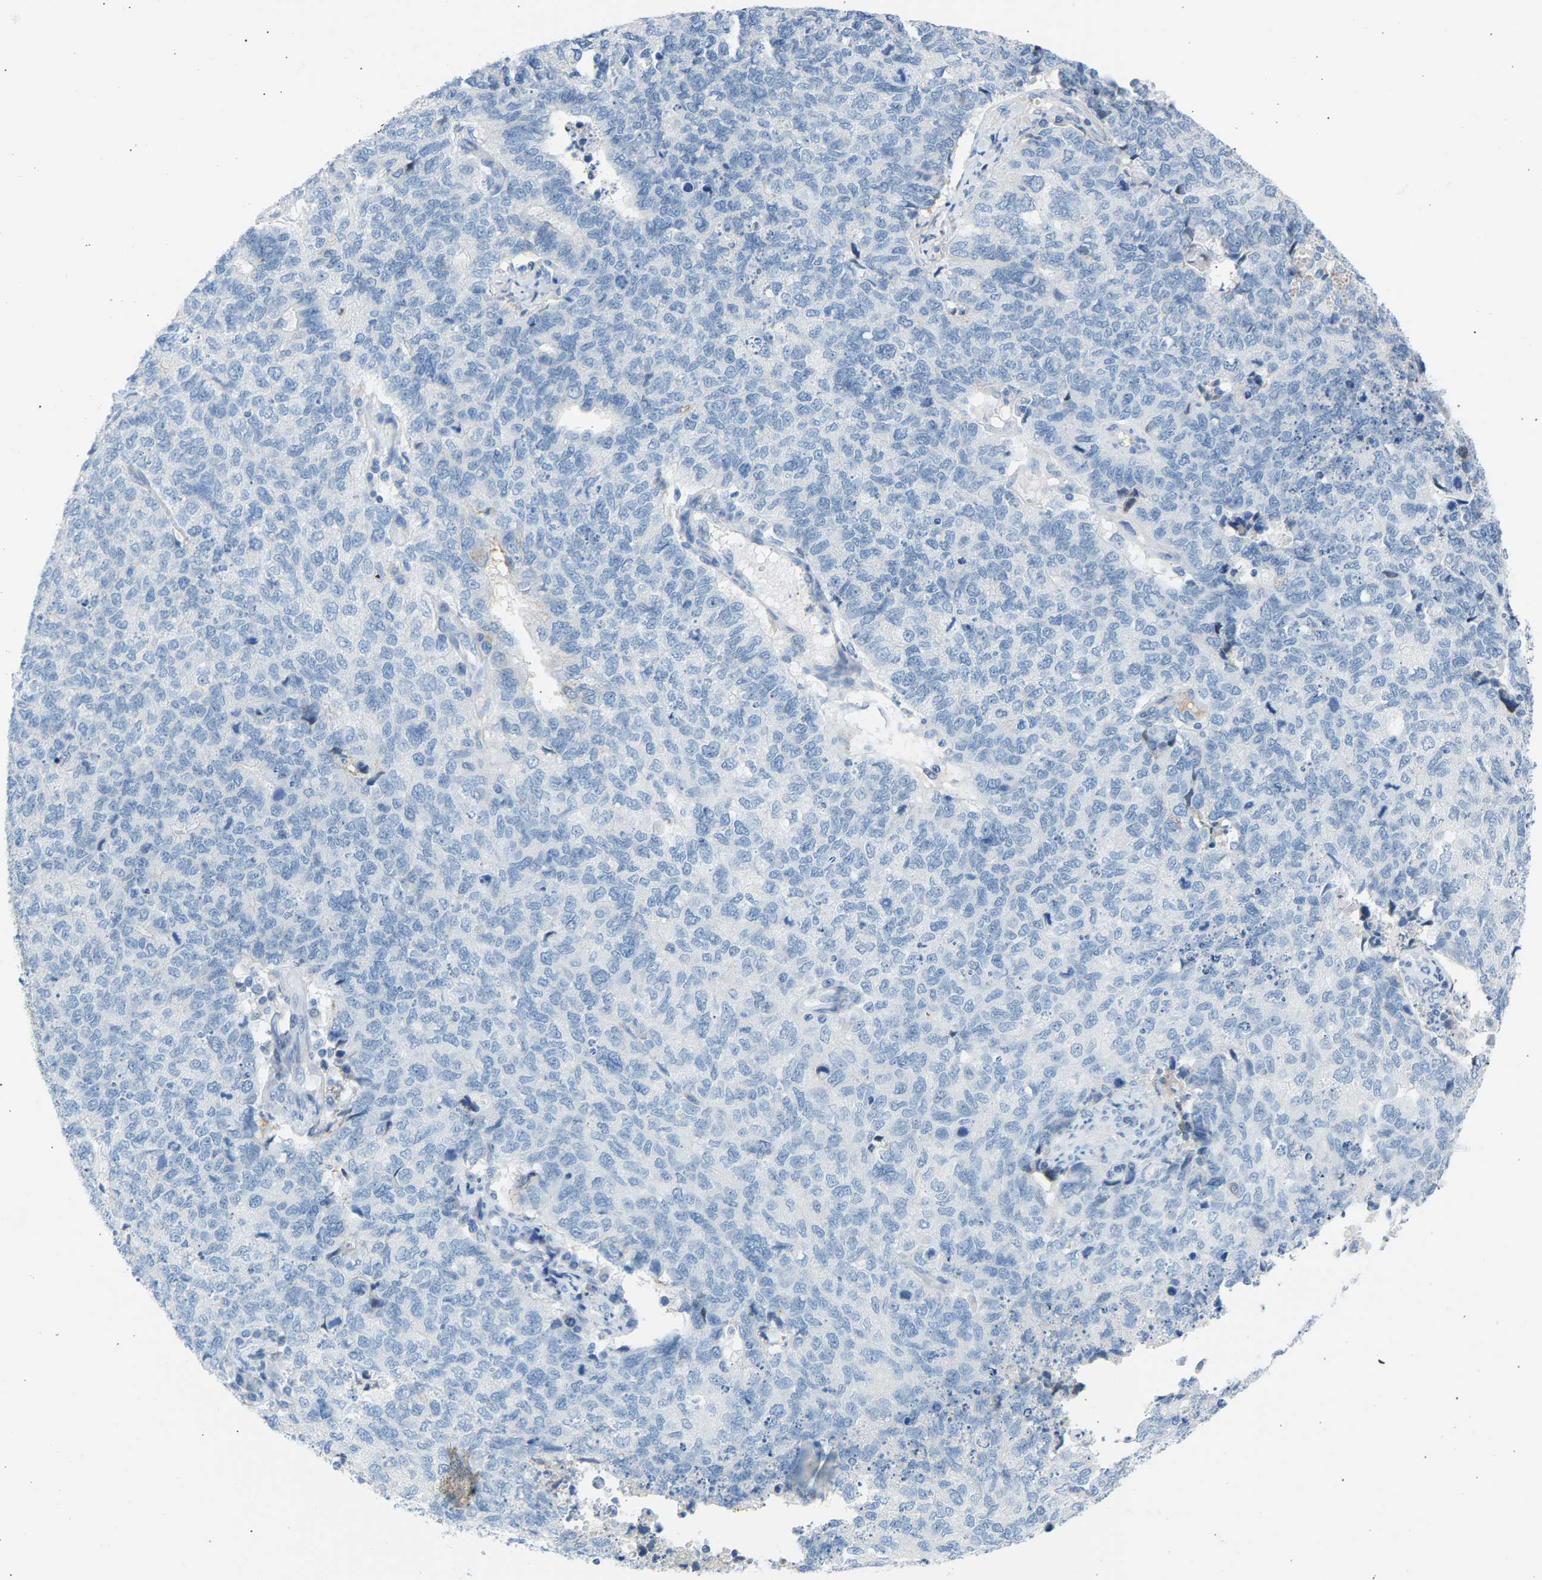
{"staining": {"intensity": "negative", "quantity": "none", "location": "none"}, "tissue": "cervical cancer", "cell_type": "Tumor cells", "image_type": "cancer", "snomed": [{"axis": "morphology", "description": "Squamous cell carcinoma, NOS"}, {"axis": "topography", "description": "Cervix"}], "caption": "Cervical cancer (squamous cell carcinoma) stained for a protein using immunohistochemistry displays no positivity tumor cells.", "gene": "GNAS", "patient": {"sex": "female", "age": 63}}